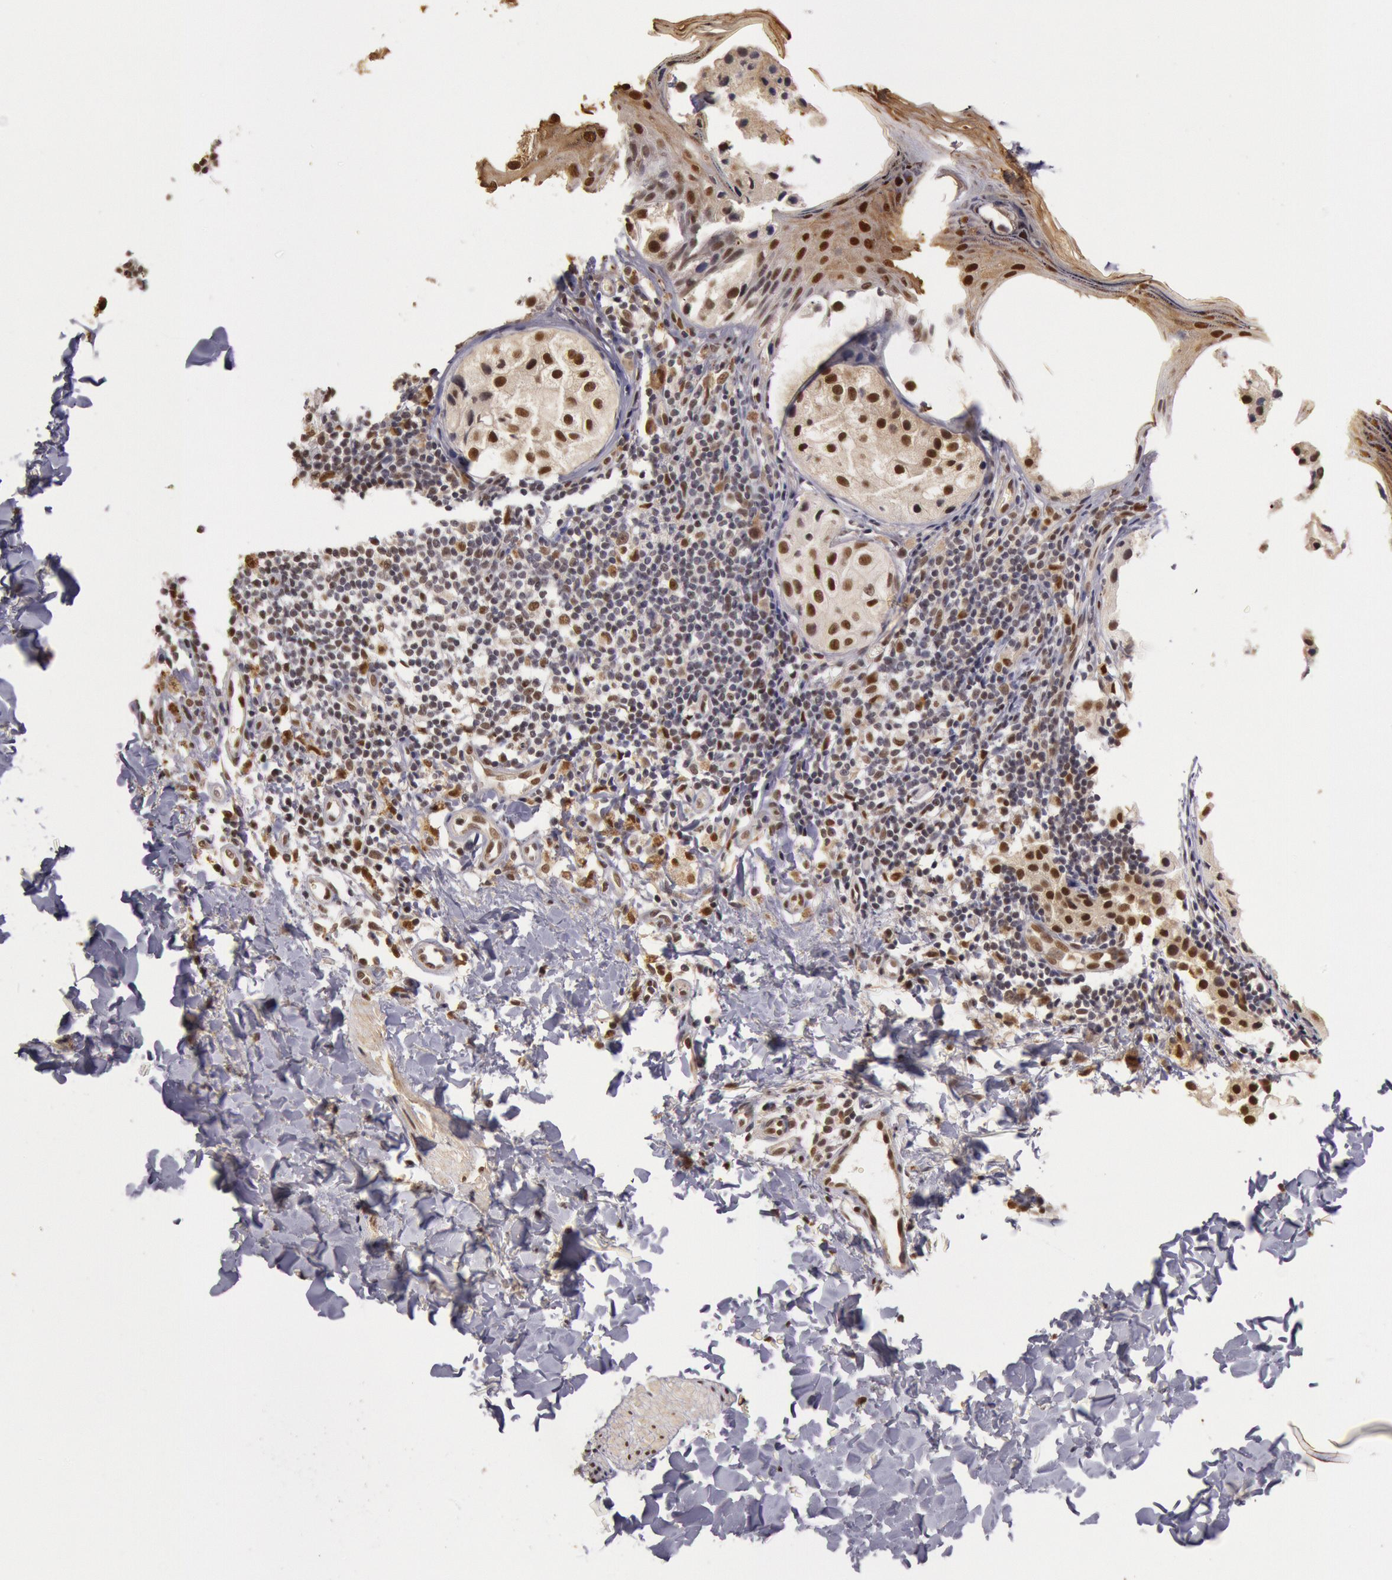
{"staining": {"intensity": "moderate", "quantity": ">75%", "location": "nuclear"}, "tissue": "melanoma", "cell_type": "Tumor cells", "image_type": "cancer", "snomed": [{"axis": "morphology", "description": "Malignant melanoma, NOS"}, {"axis": "topography", "description": "Skin"}], "caption": "About >75% of tumor cells in melanoma demonstrate moderate nuclear protein positivity as visualized by brown immunohistochemical staining.", "gene": "LIG4", "patient": {"sex": "male", "age": 23}}